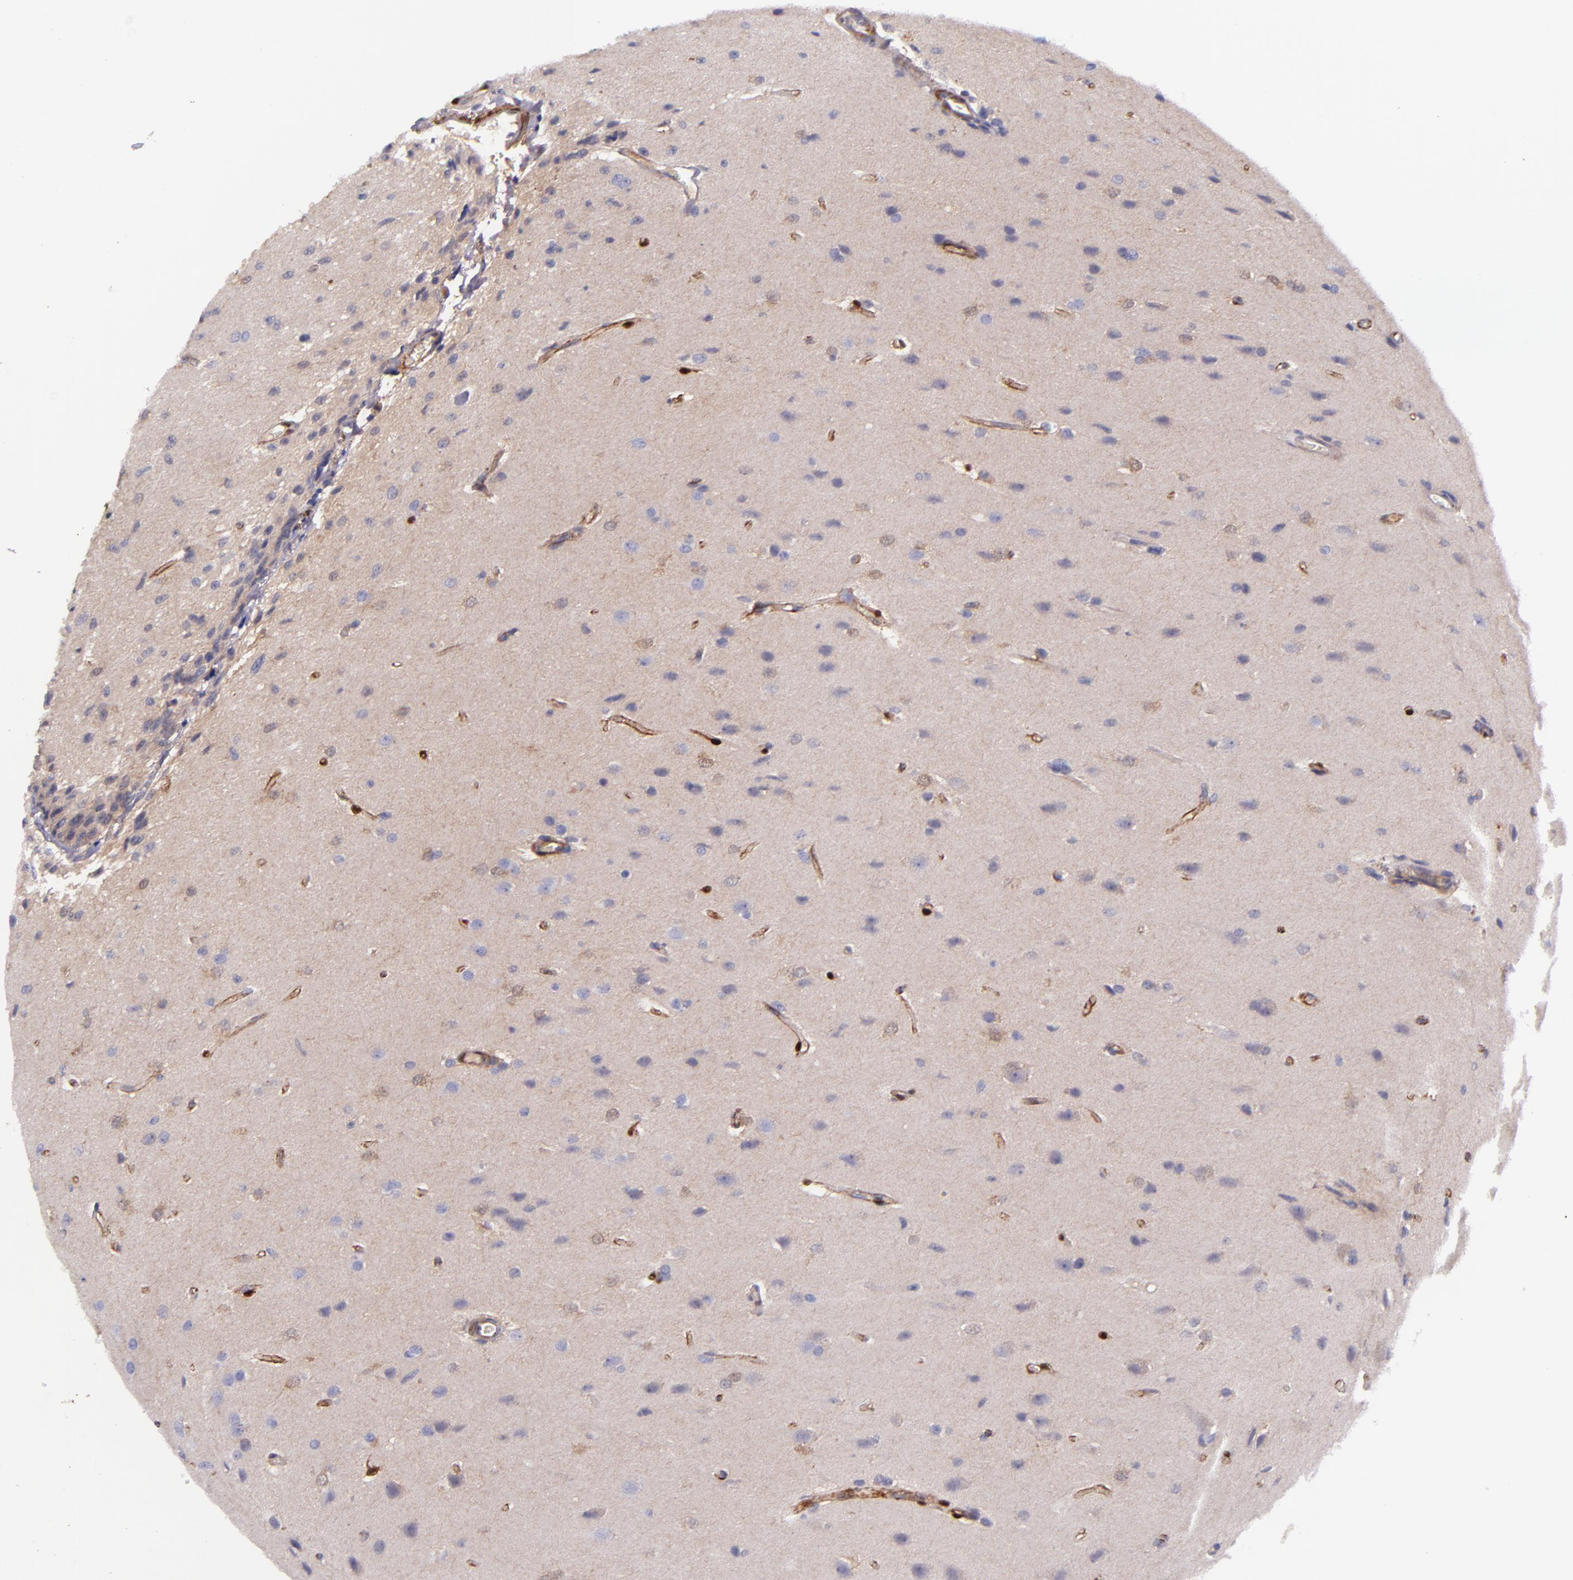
{"staining": {"intensity": "negative", "quantity": "none", "location": "none"}, "tissue": "glioma", "cell_type": "Tumor cells", "image_type": "cancer", "snomed": [{"axis": "morphology", "description": "Glioma, malignant, High grade"}, {"axis": "topography", "description": "Brain"}], "caption": "Immunohistochemistry (IHC) histopathology image of human glioma stained for a protein (brown), which exhibits no expression in tumor cells.", "gene": "LGALS1", "patient": {"sex": "male", "age": 68}}